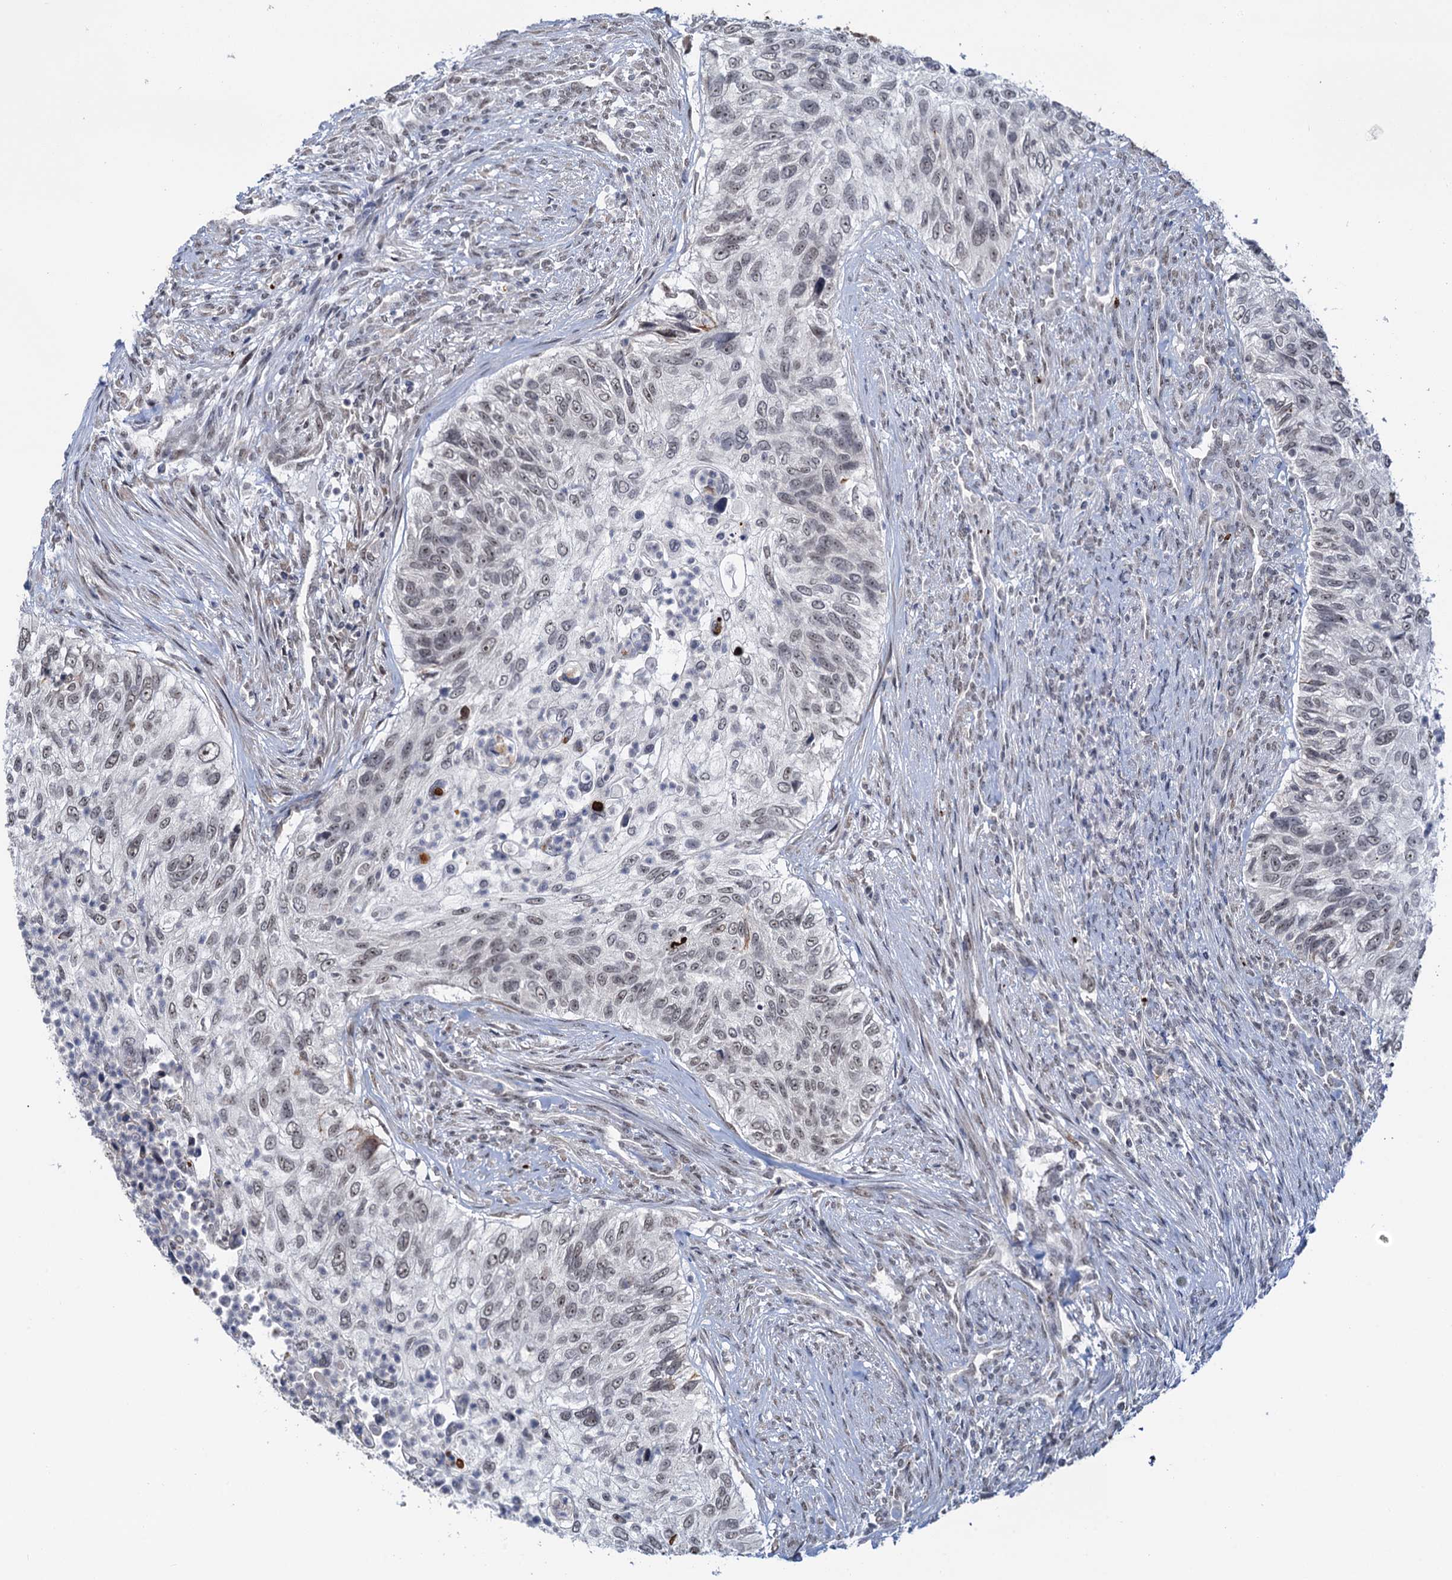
{"staining": {"intensity": "weak", "quantity": "25%-75%", "location": "nuclear"}, "tissue": "urothelial cancer", "cell_type": "Tumor cells", "image_type": "cancer", "snomed": [{"axis": "morphology", "description": "Urothelial carcinoma, High grade"}, {"axis": "topography", "description": "Urinary bladder"}], "caption": "Immunohistochemical staining of high-grade urothelial carcinoma demonstrates low levels of weak nuclear protein staining in about 25%-75% of tumor cells.", "gene": "NAT10", "patient": {"sex": "female", "age": 60}}